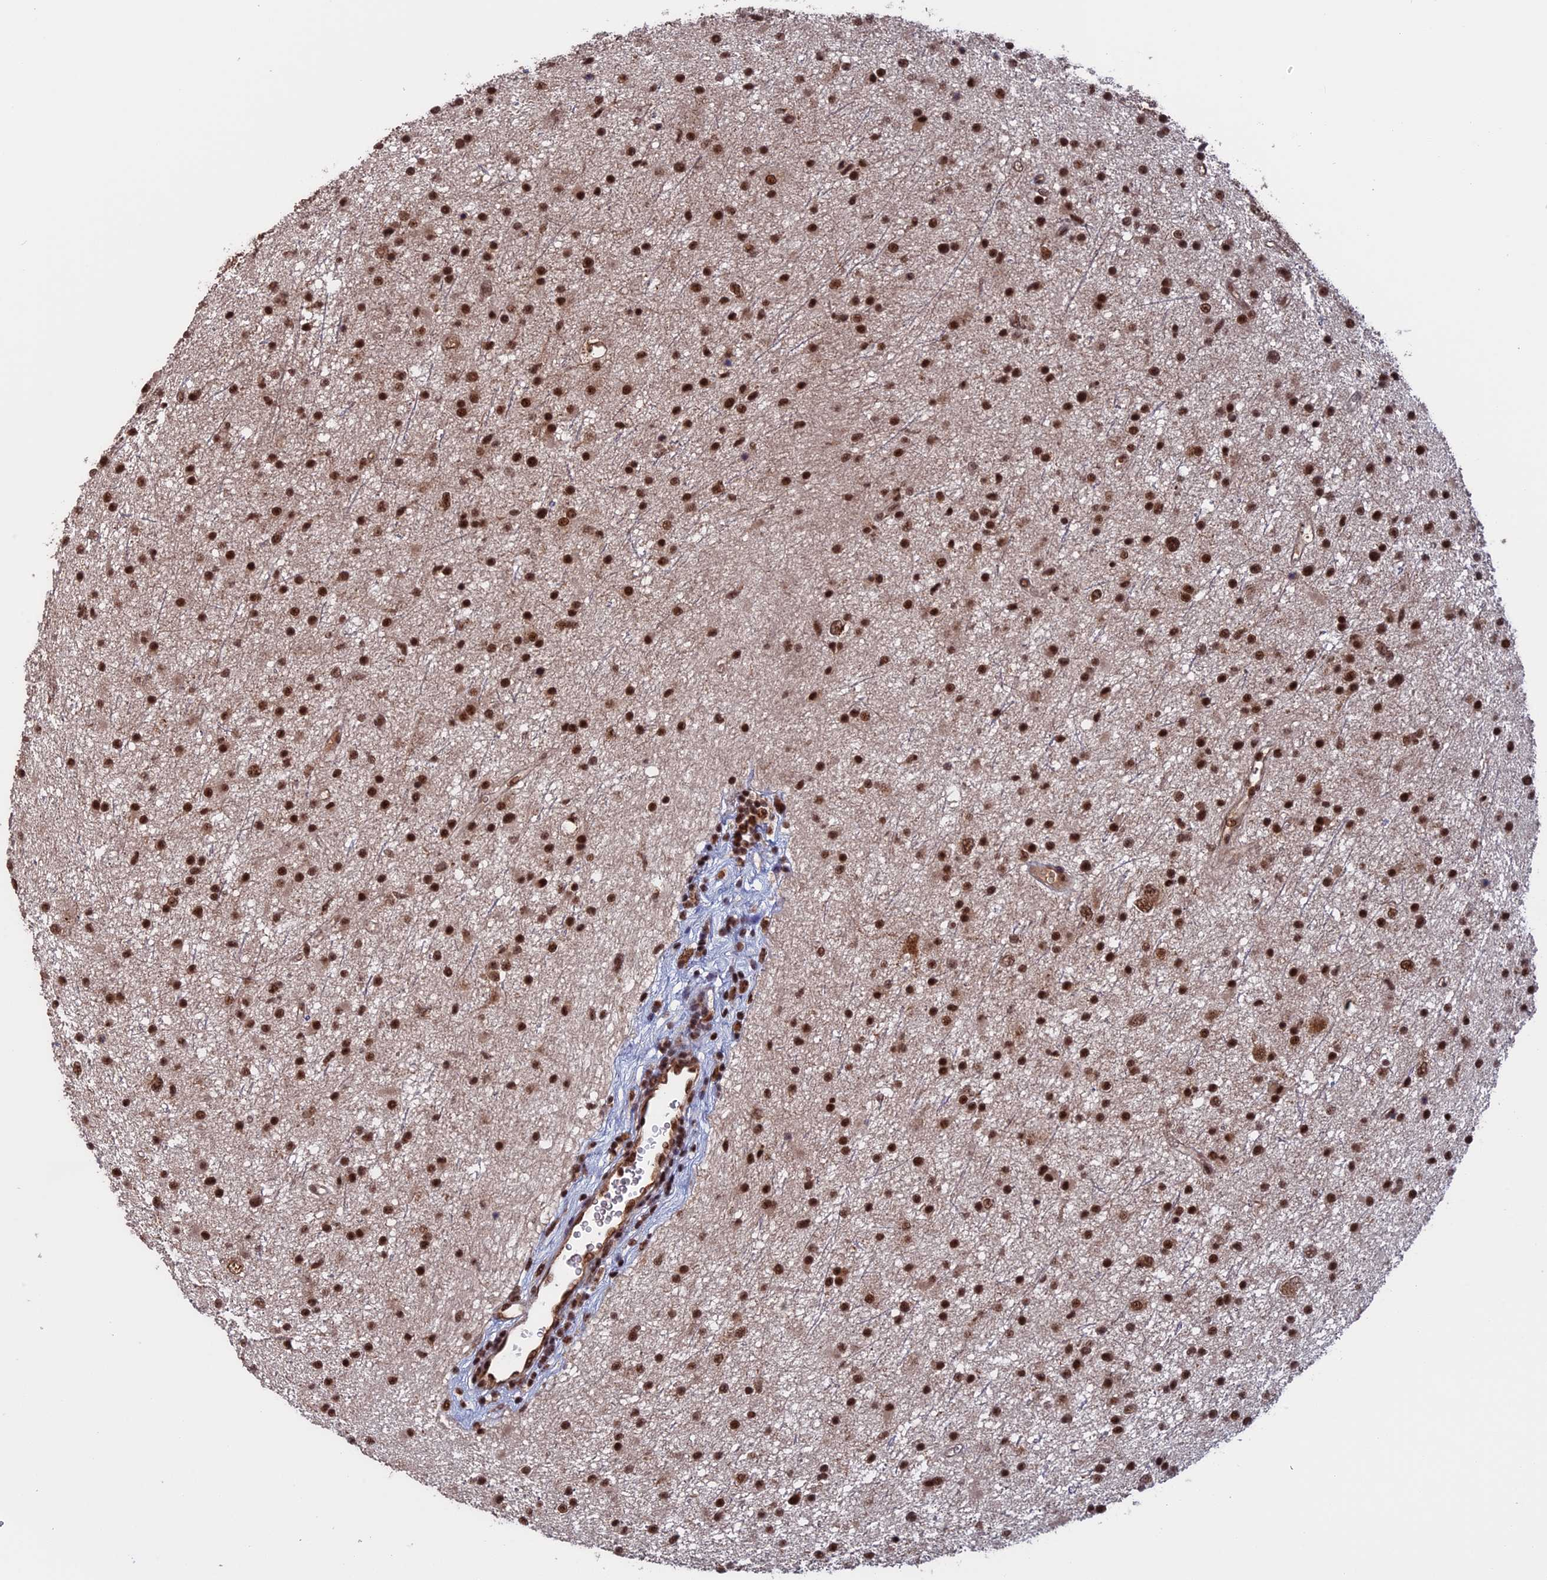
{"staining": {"intensity": "strong", "quantity": ">75%", "location": "nuclear"}, "tissue": "glioma", "cell_type": "Tumor cells", "image_type": "cancer", "snomed": [{"axis": "morphology", "description": "Glioma, malignant, Low grade"}, {"axis": "topography", "description": "Cerebral cortex"}], "caption": "DAB immunohistochemical staining of human malignant glioma (low-grade) reveals strong nuclear protein expression in about >75% of tumor cells.", "gene": "CACTIN", "patient": {"sex": "female", "age": 39}}